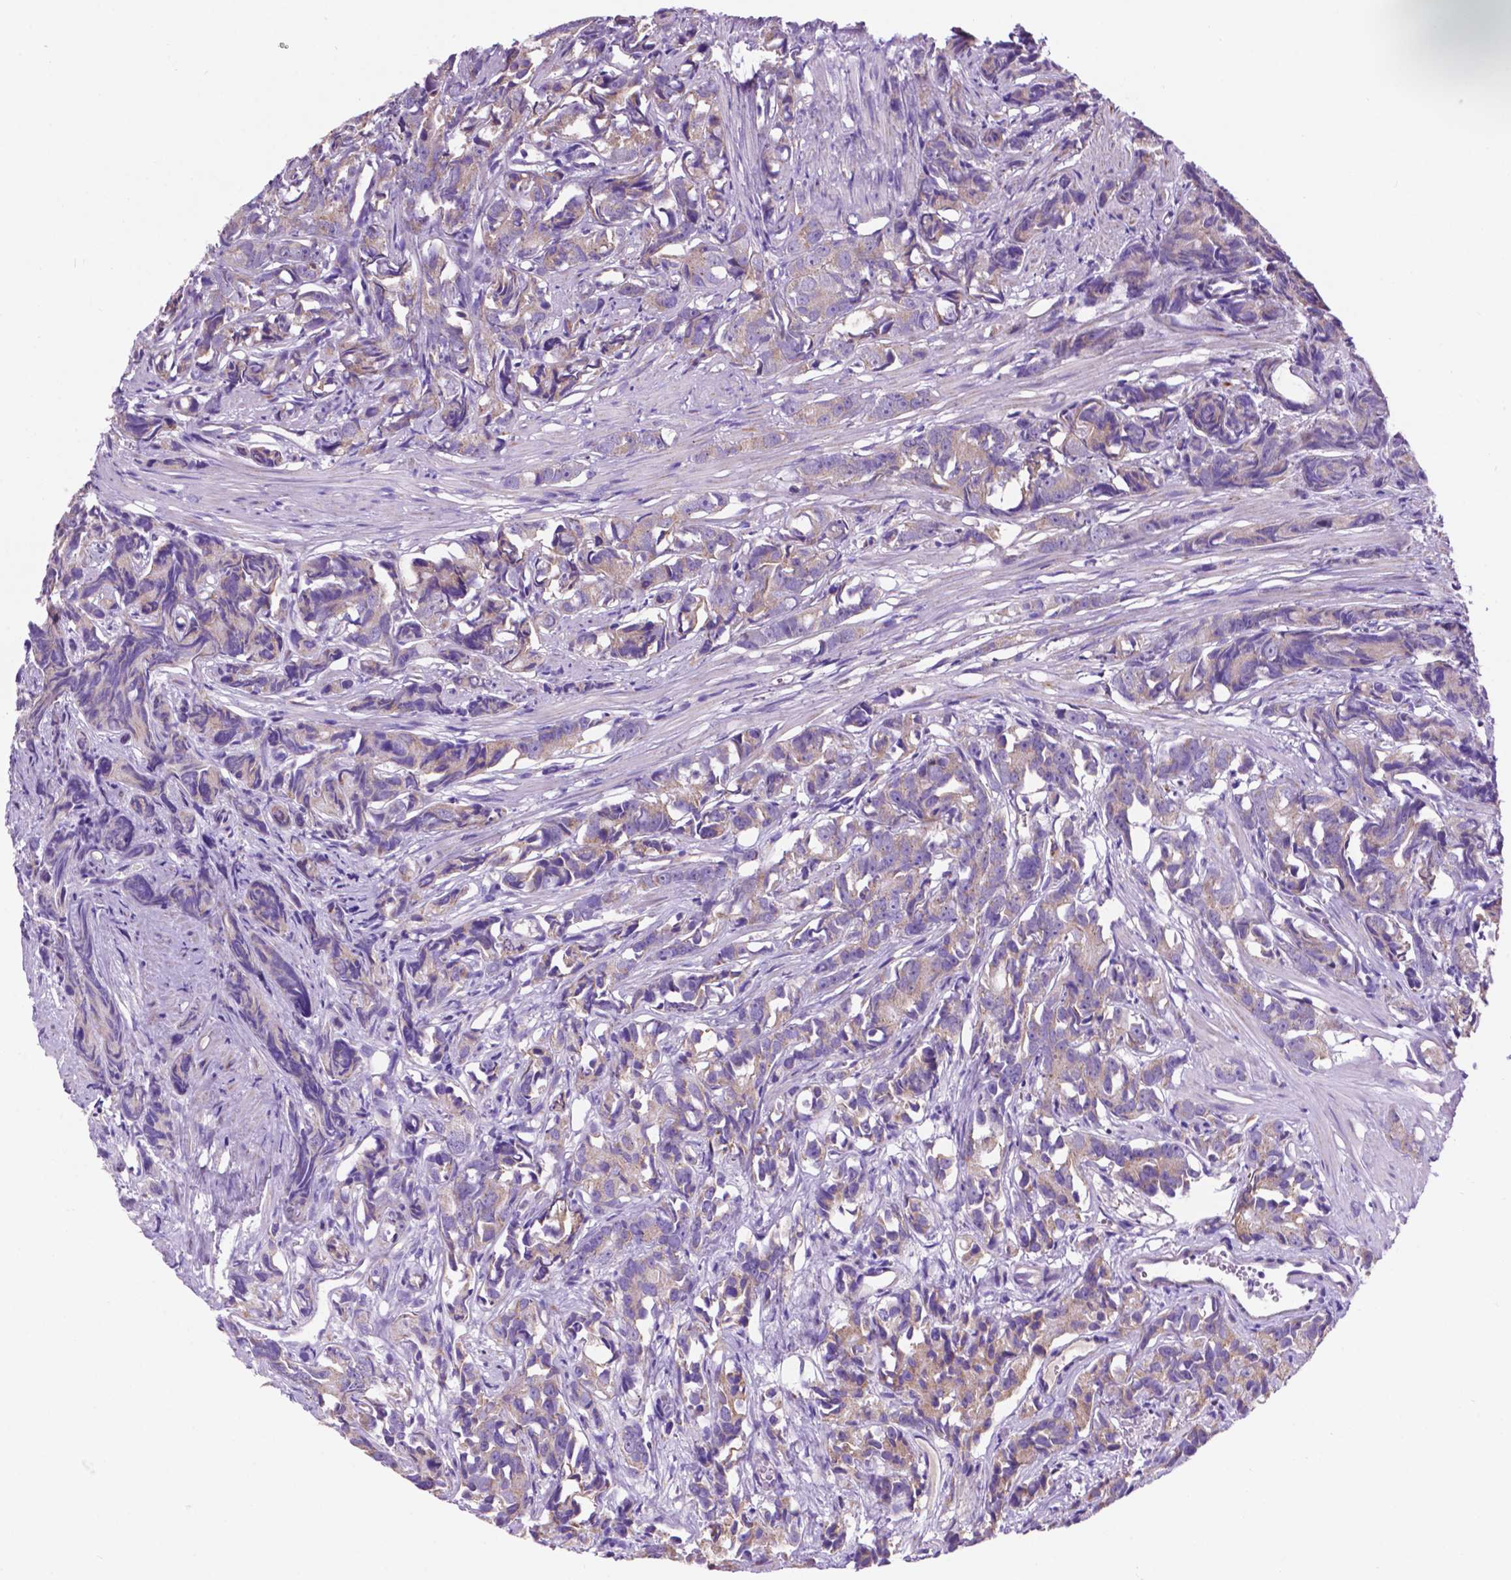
{"staining": {"intensity": "weak", "quantity": "<25%", "location": "cytoplasmic/membranous"}, "tissue": "prostate cancer", "cell_type": "Tumor cells", "image_type": "cancer", "snomed": [{"axis": "morphology", "description": "Adenocarcinoma, High grade"}, {"axis": "topography", "description": "Prostate"}], "caption": "Tumor cells show no significant protein staining in high-grade adenocarcinoma (prostate).", "gene": "TMEM121B", "patient": {"sex": "male", "age": 90}}